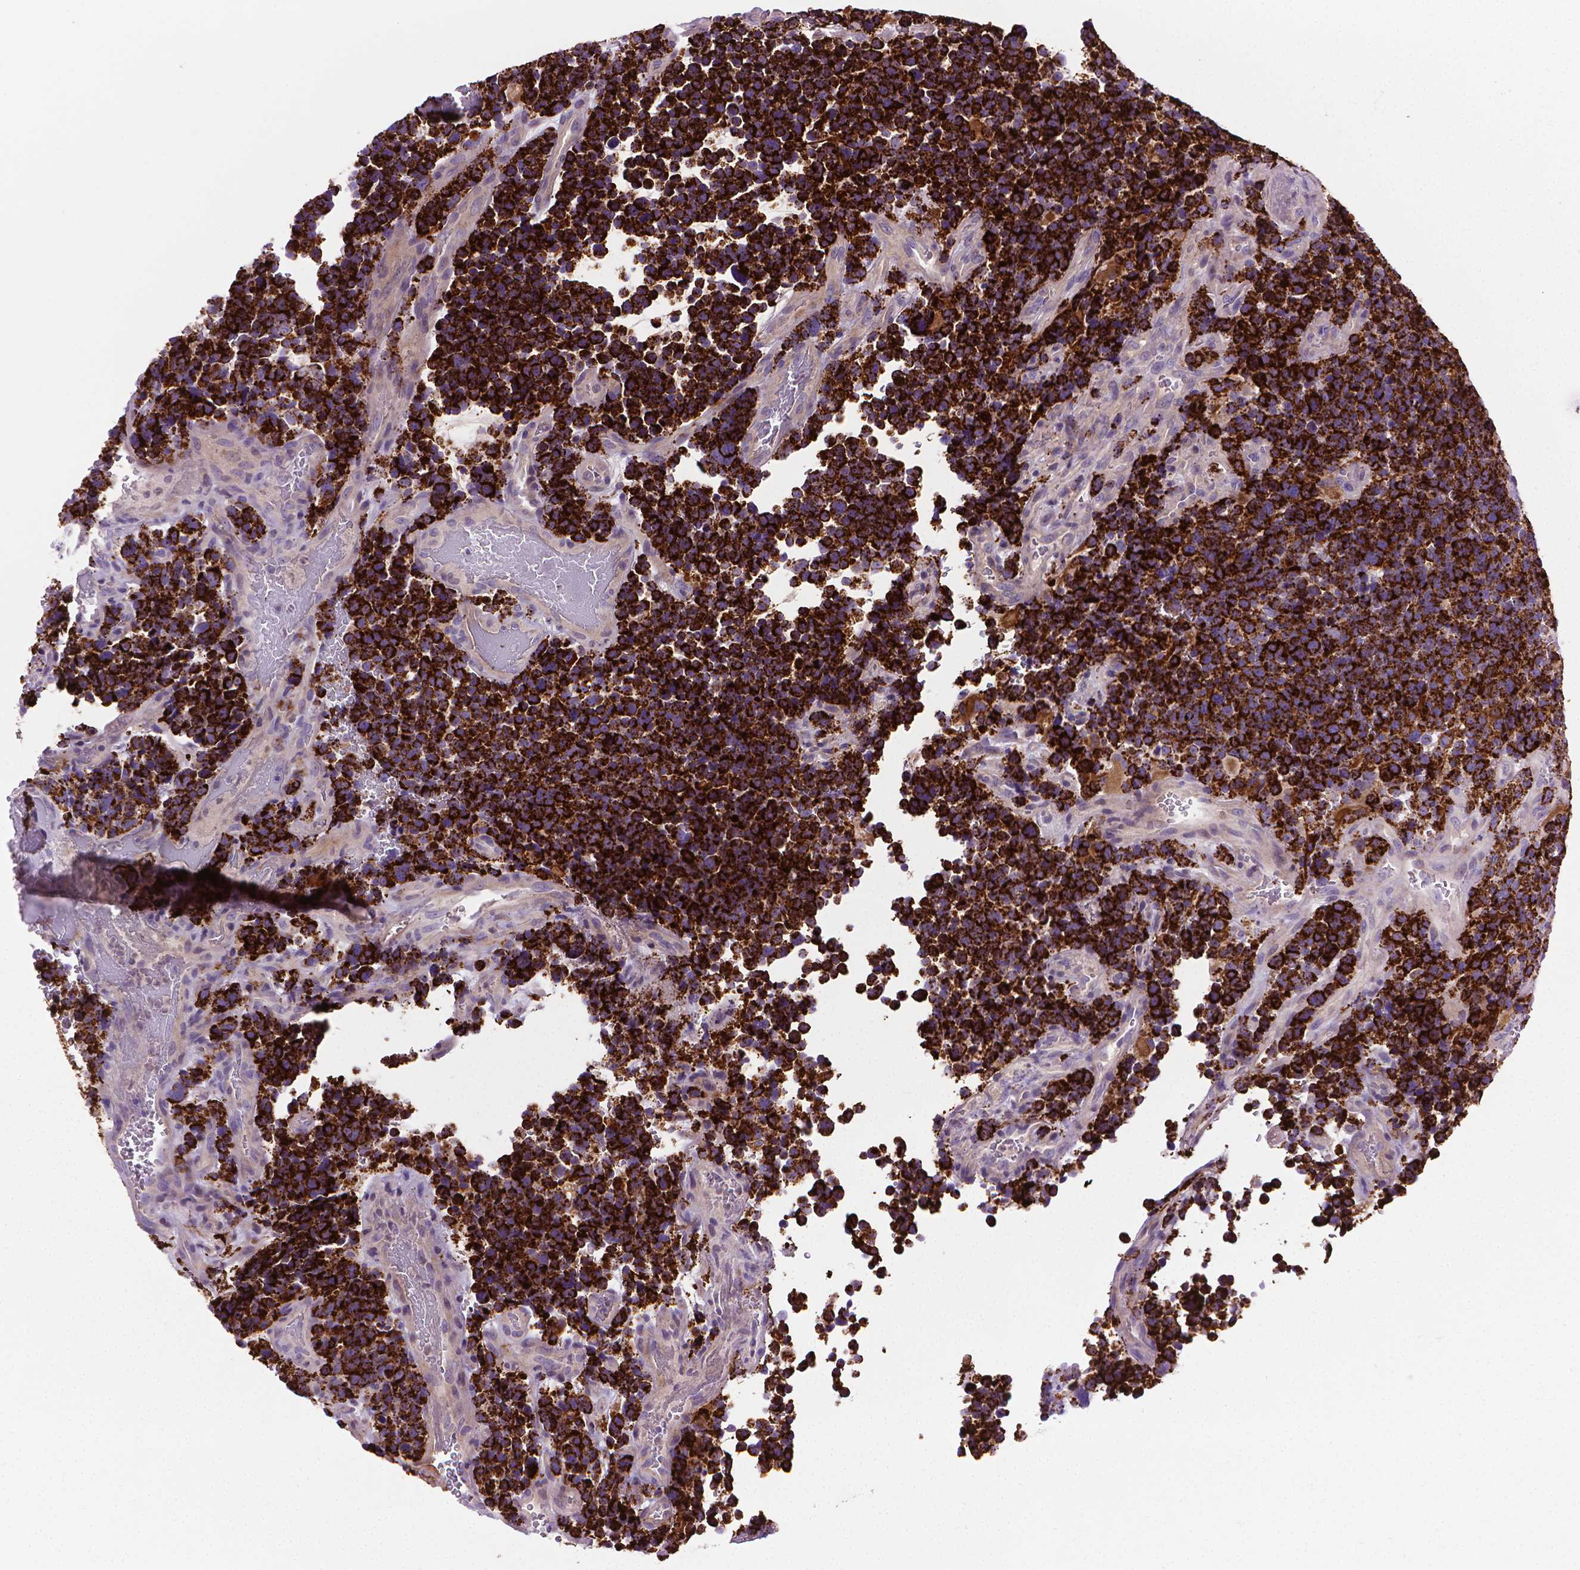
{"staining": {"intensity": "strong", "quantity": ">75%", "location": "cytoplasmic/membranous"}, "tissue": "glioma", "cell_type": "Tumor cells", "image_type": "cancer", "snomed": [{"axis": "morphology", "description": "Glioma, malignant, High grade"}, {"axis": "topography", "description": "Brain"}], "caption": "Protein expression analysis of glioma exhibits strong cytoplasmic/membranous positivity in approximately >75% of tumor cells.", "gene": "SLC51B", "patient": {"sex": "male", "age": 33}}